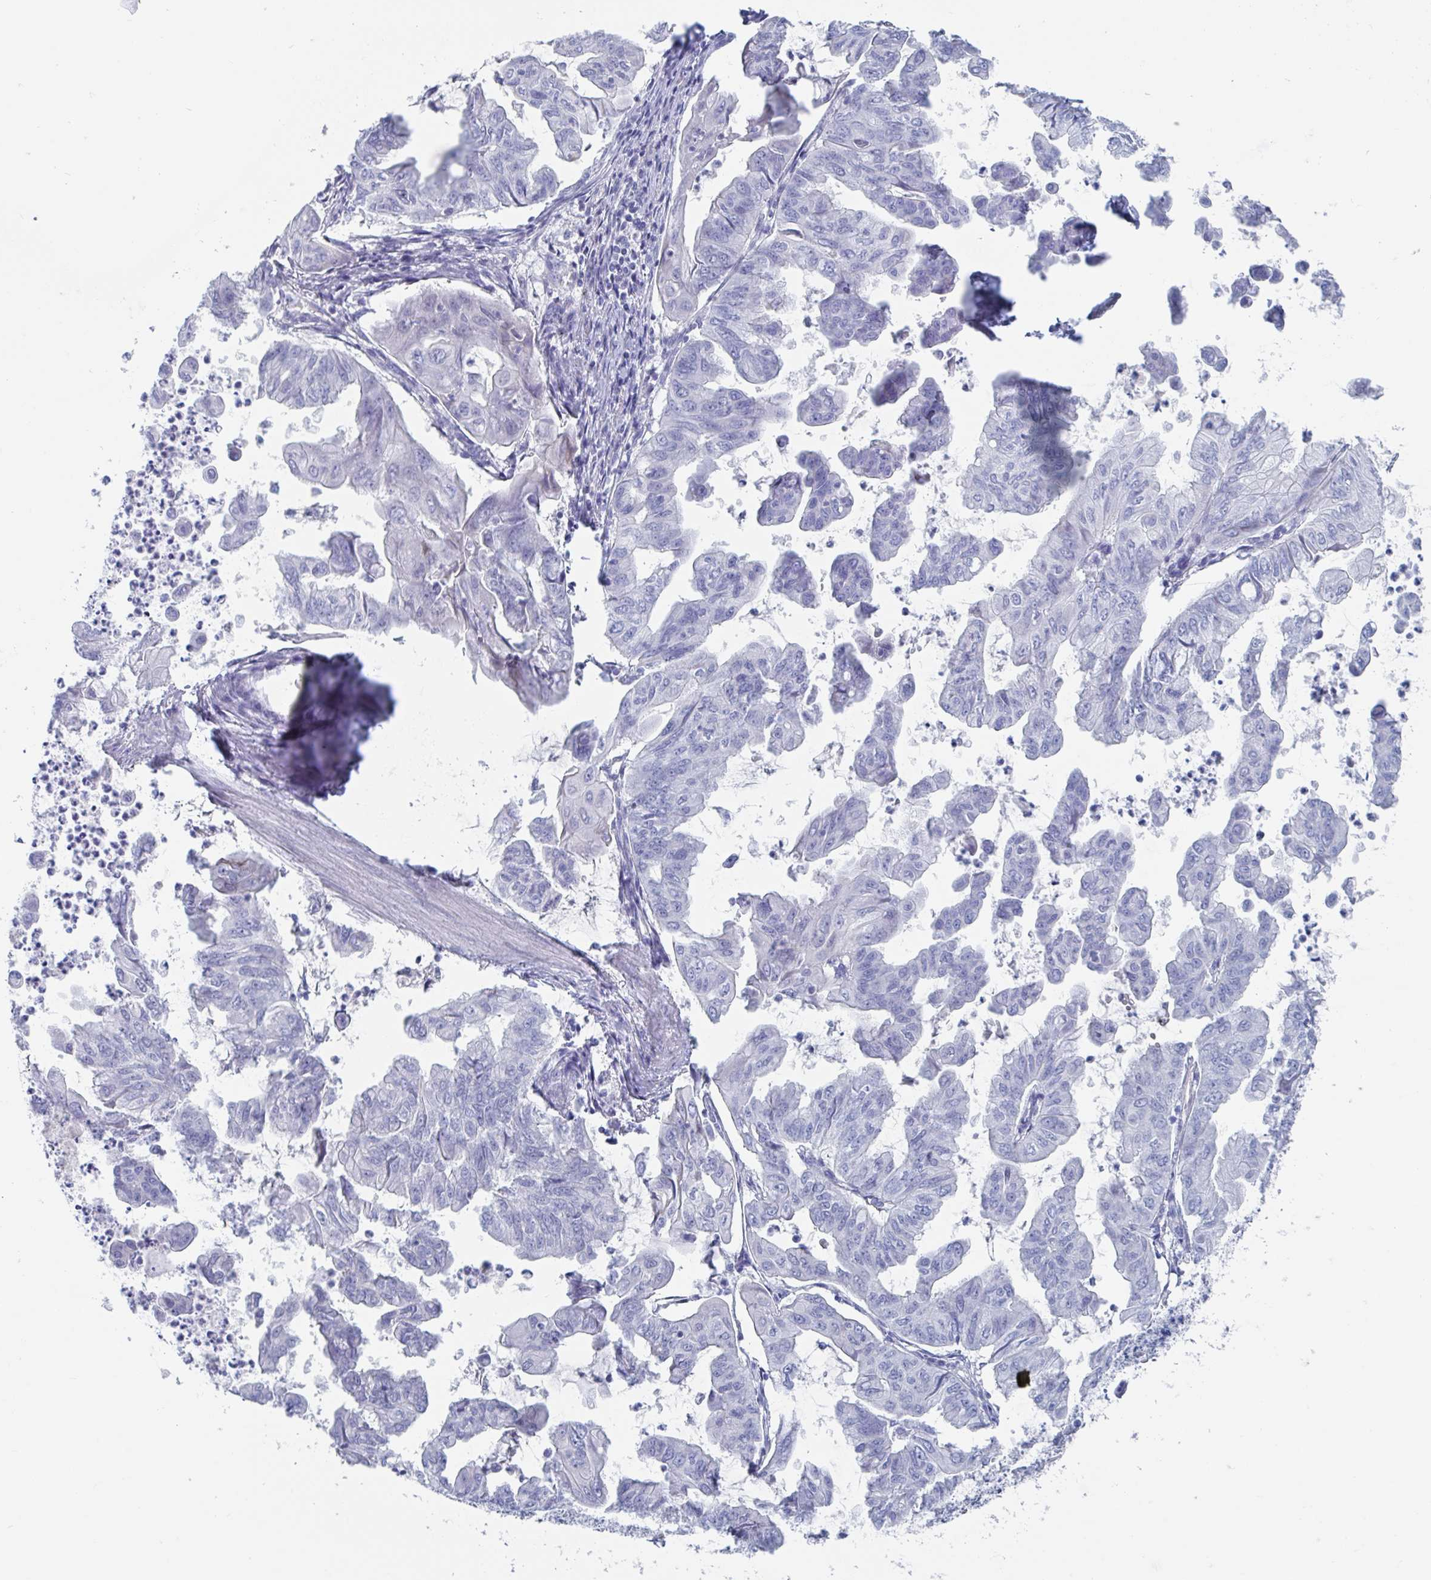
{"staining": {"intensity": "negative", "quantity": "none", "location": "none"}, "tissue": "stomach cancer", "cell_type": "Tumor cells", "image_type": "cancer", "snomed": [{"axis": "morphology", "description": "Adenocarcinoma, NOS"}, {"axis": "topography", "description": "Stomach, upper"}], "caption": "Immunohistochemistry of adenocarcinoma (stomach) demonstrates no positivity in tumor cells.", "gene": "DPEP3", "patient": {"sex": "male", "age": 80}}